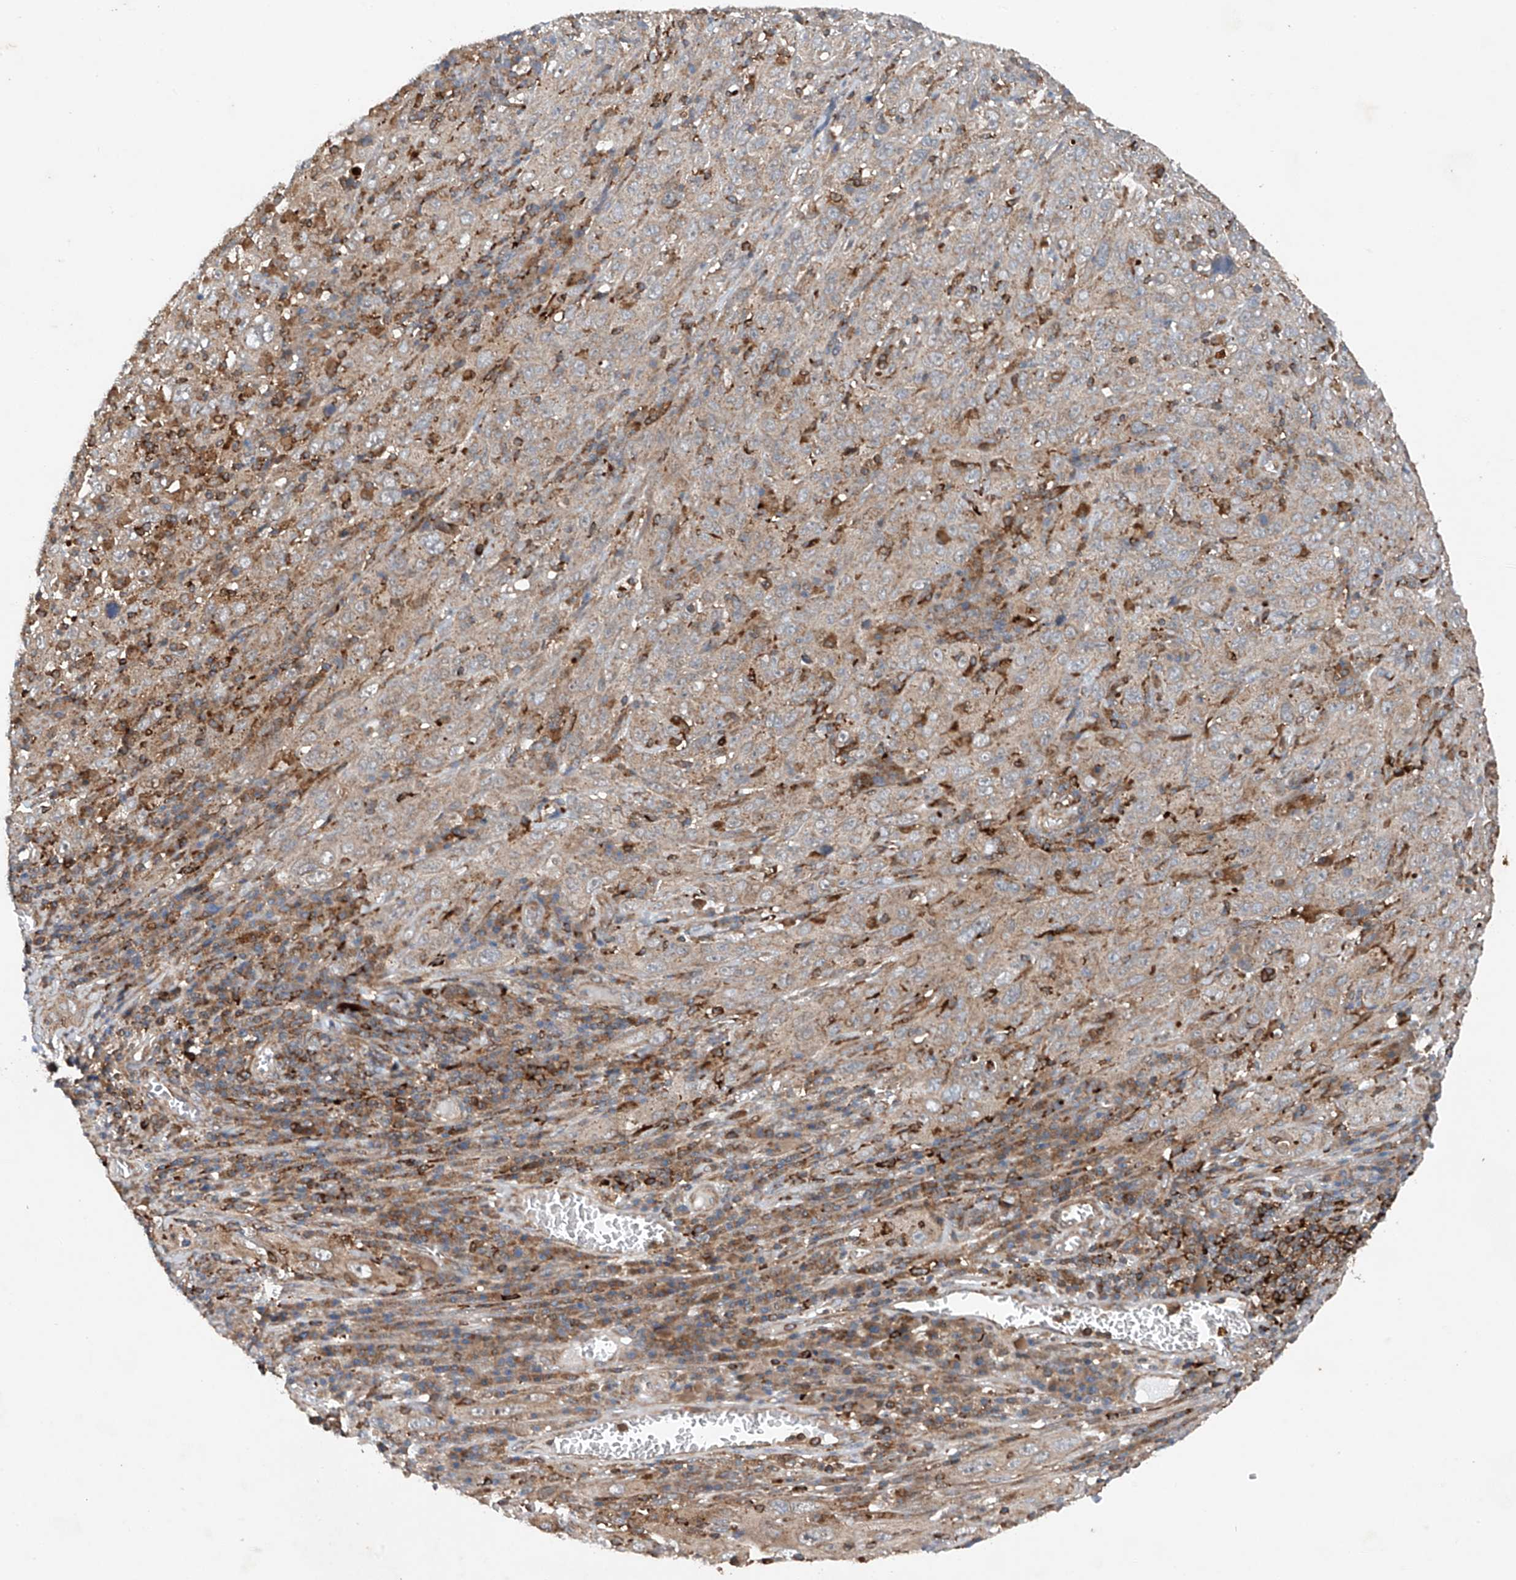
{"staining": {"intensity": "weak", "quantity": "<25%", "location": "cytoplasmic/membranous"}, "tissue": "cervical cancer", "cell_type": "Tumor cells", "image_type": "cancer", "snomed": [{"axis": "morphology", "description": "Squamous cell carcinoma, NOS"}, {"axis": "topography", "description": "Cervix"}], "caption": "Photomicrograph shows no protein staining in tumor cells of cervical cancer tissue.", "gene": "CEP85L", "patient": {"sex": "female", "age": 46}}